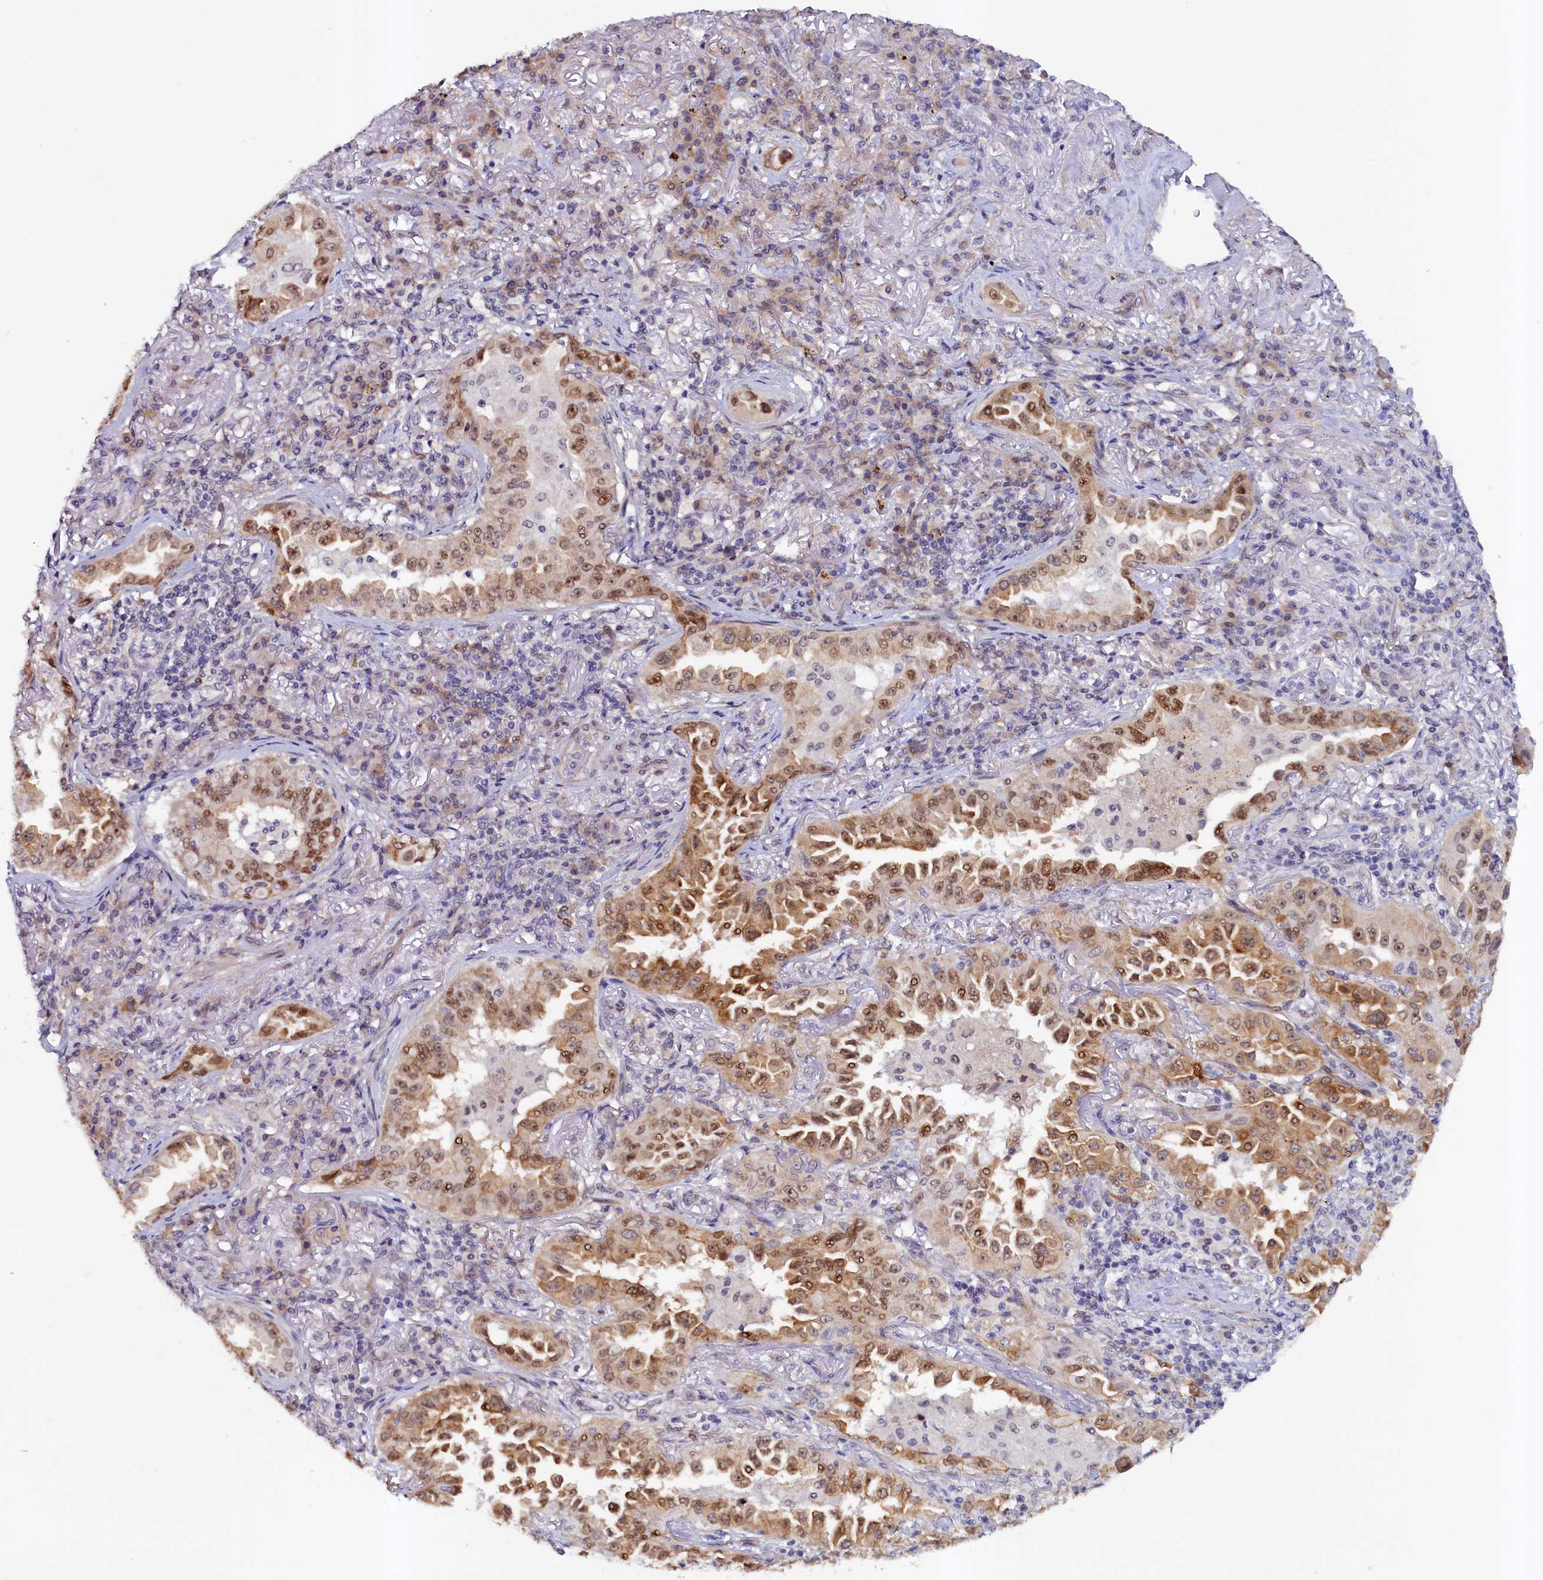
{"staining": {"intensity": "moderate", "quantity": ">75%", "location": "cytoplasmic/membranous,nuclear"}, "tissue": "lung cancer", "cell_type": "Tumor cells", "image_type": "cancer", "snomed": [{"axis": "morphology", "description": "Adenocarcinoma, NOS"}, {"axis": "topography", "description": "Lung"}], "caption": "Lung adenocarcinoma stained with DAB immunohistochemistry (IHC) shows medium levels of moderate cytoplasmic/membranous and nuclear staining in about >75% of tumor cells.", "gene": "PACSIN3", "patient": {"sex": "female", "age": 69}}